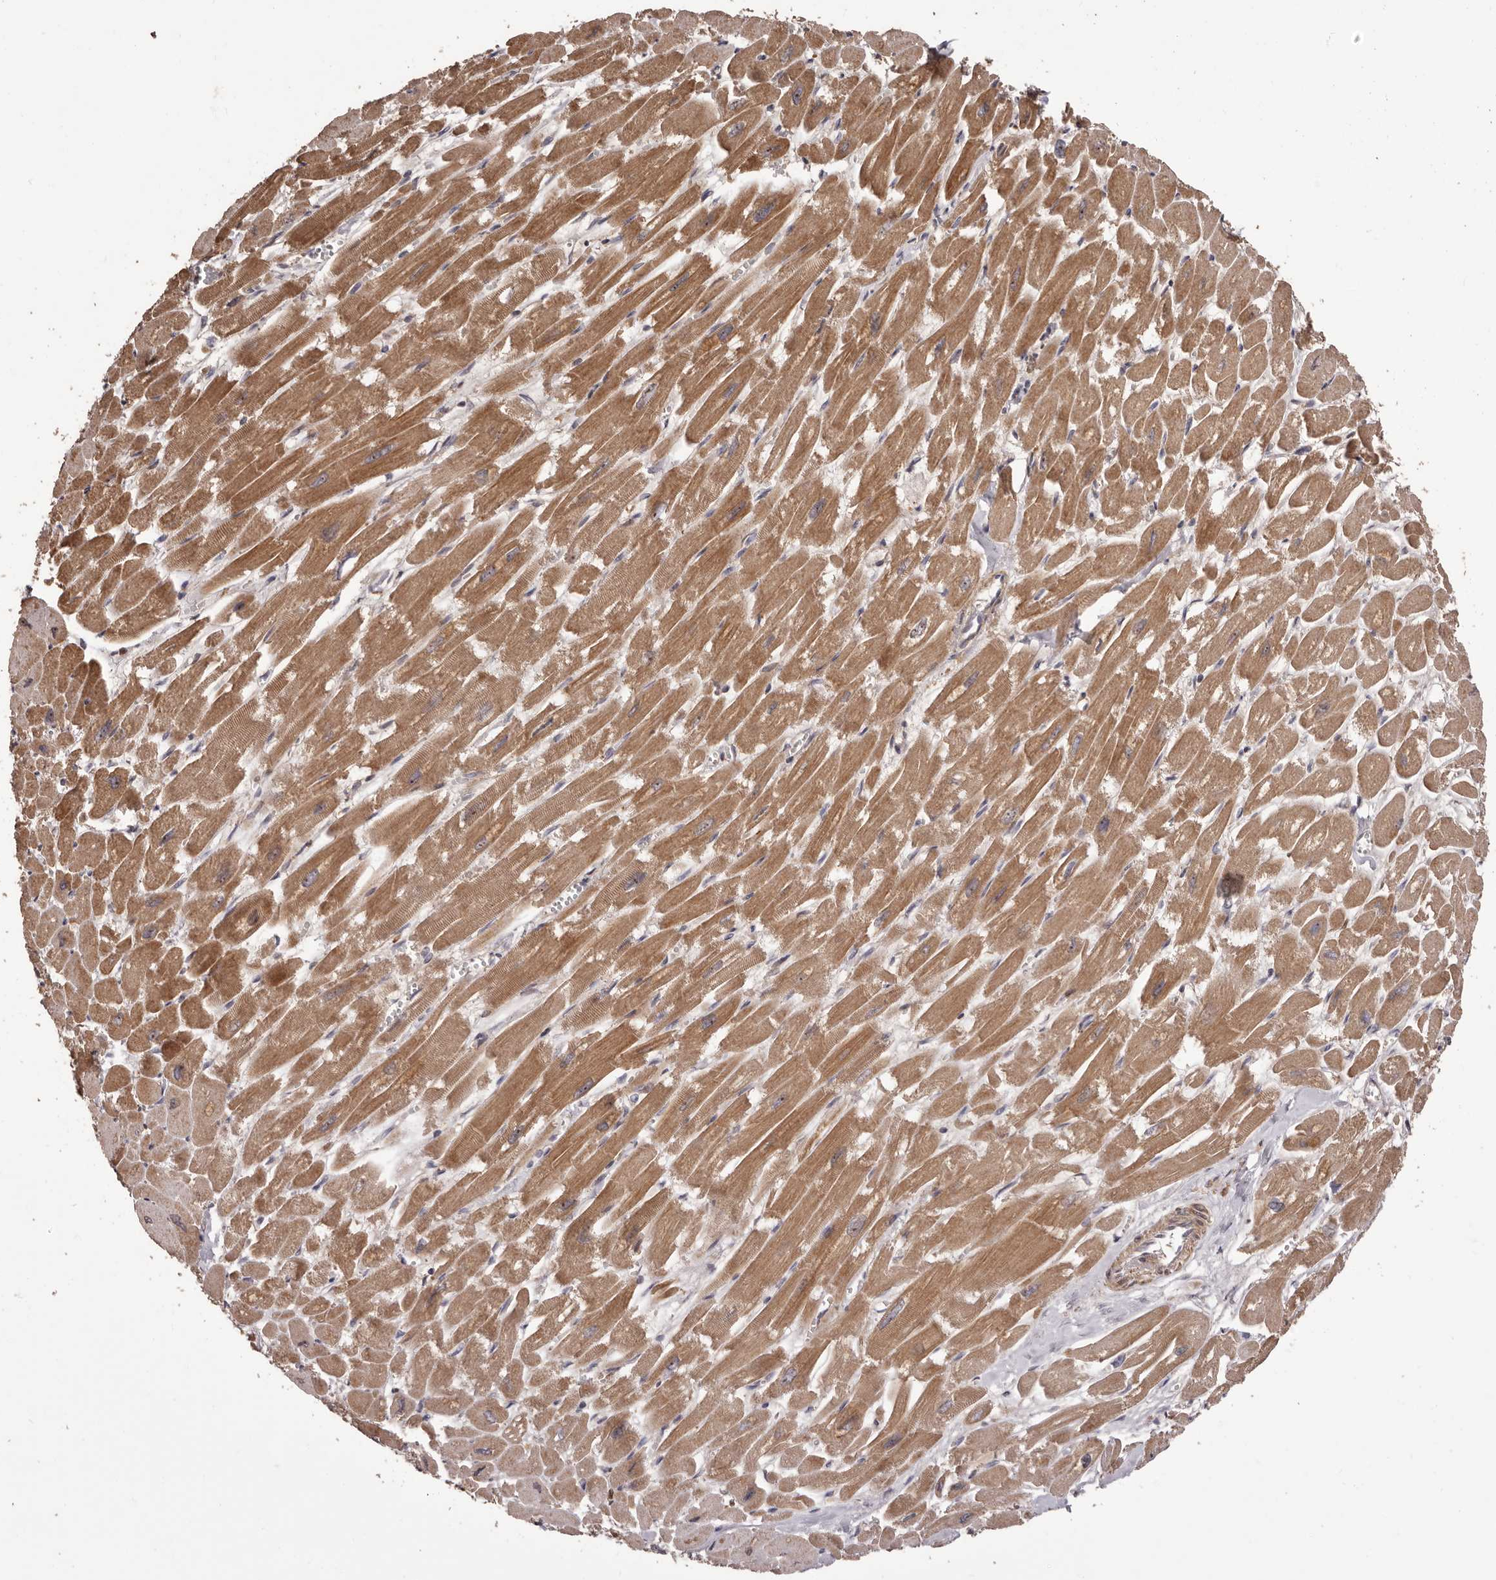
{"staining": {"intensity": "moderate", "quantity": ">75%", "location": "cytoplasmic/membranous"}, "tissue": "heart muscle", "cell_type": "Cardiomyocytes", "image_type": "normal", "snomed": [{"axis": "morphology", "description": "Normal tissue, NOS"}, {"axis": "topography", "description": "Heart"}], "caption": "A brown stain shows moderate cytoplasmic/membranous positivity of a protein in cardiomyocytes of benign human heart muscle. The staining was performed using DAB, with brown indicating positive protein expression. Nuclei are stained blue with hematoxylin.", "gene": "ZCCHC7", "patient": {"sex": "male", "age": 54}}